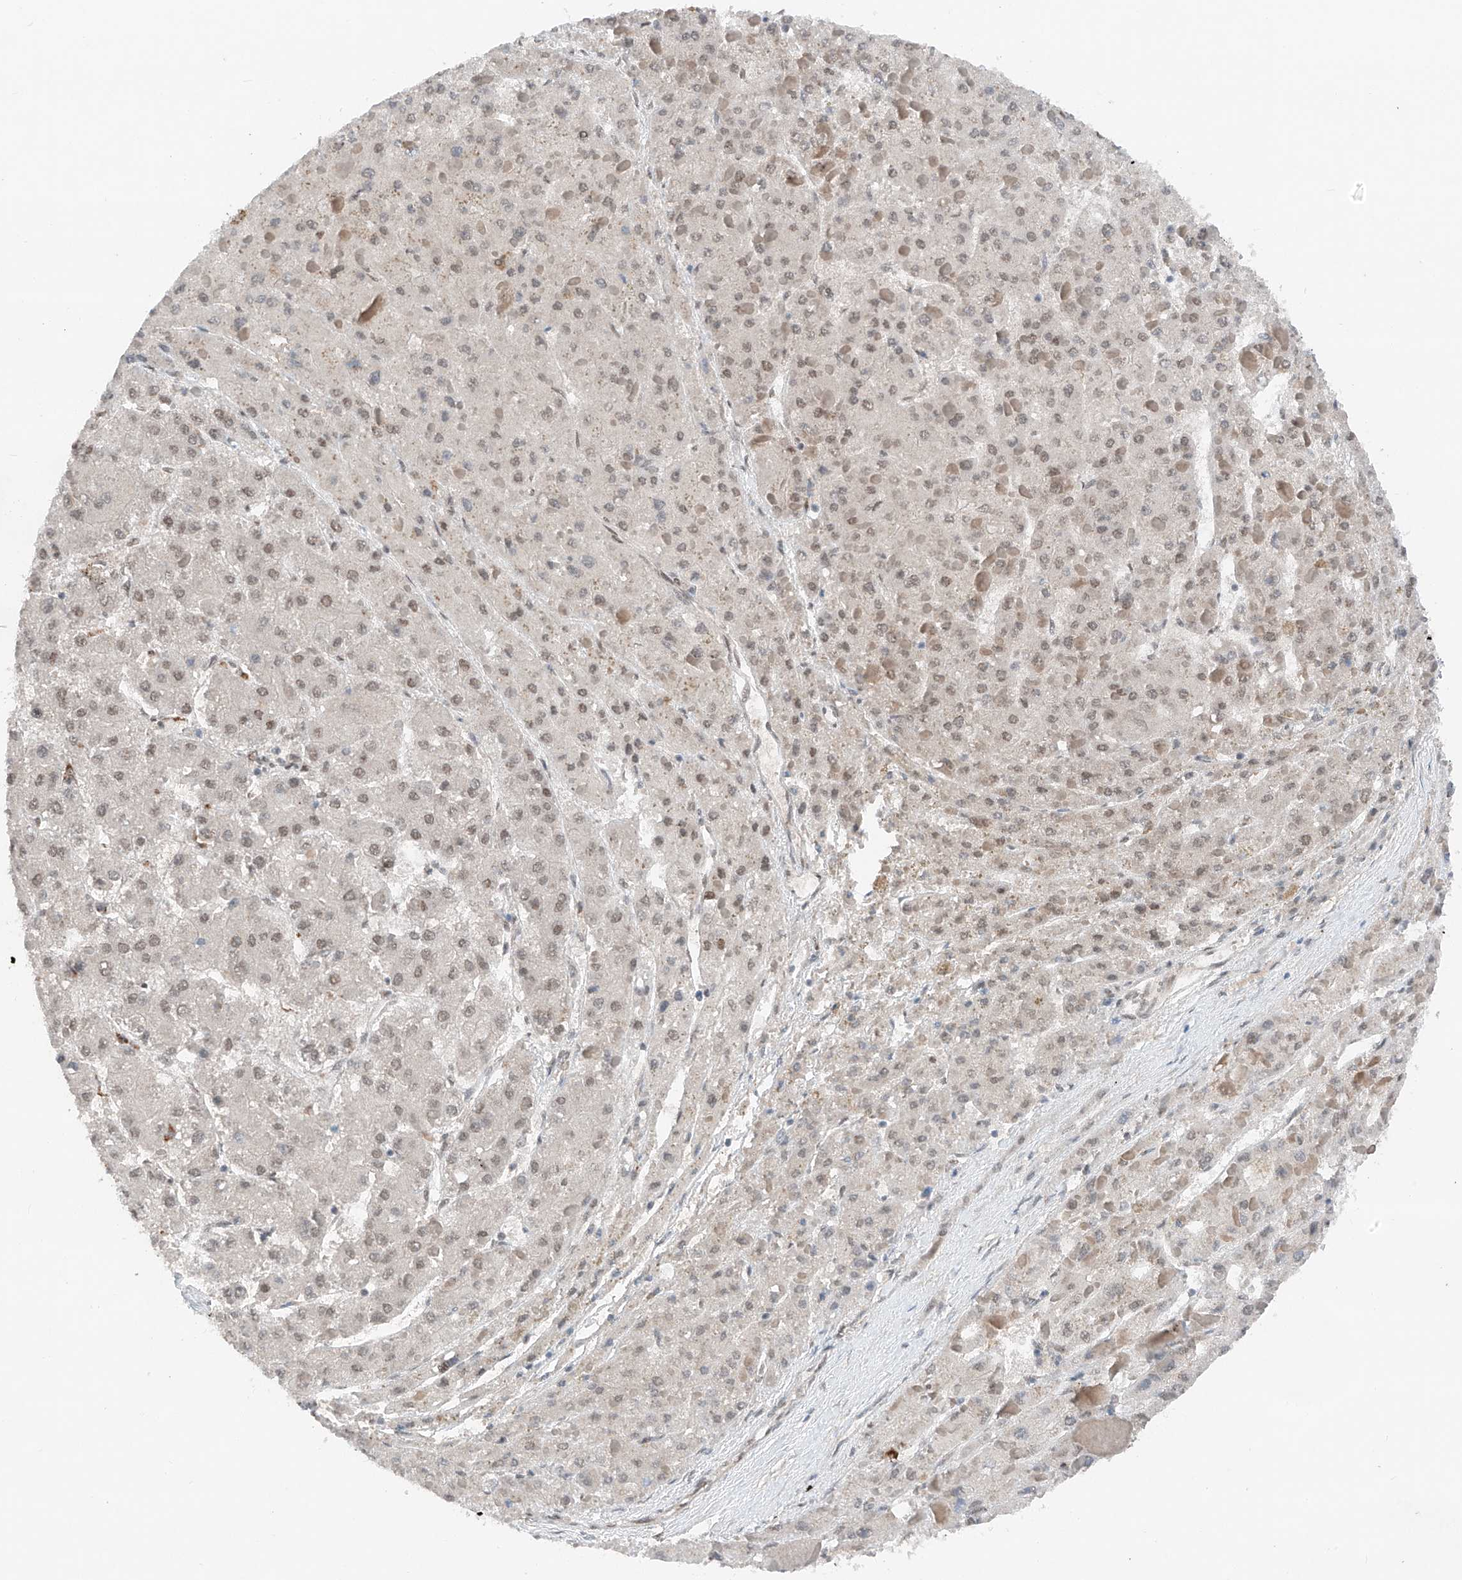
{"staining": {"intensity": "weak", "quantity": "25%-75%", "location": "nuclear"}, "tissue": "liver cancer", "cell_type": "Tumor cells", "image_type": "cancer", "snomed": [{"axis": "morphology", "description": "Carcinoma, Hepatocellular, NOS"}, {"axis": "topography", "description": "Liver"}], "caption": "Protein expression analysis of human liver cancer (hepatocellular carcinoma) reveals weak nuclear staining in approximately 25%-75% of tumor cells. (DAB (3,3'-diaminobenzidine) IHC, brown staining for protein, blue staining for nuclei).", "gene": "TBX4", "patient": {"sex": "female", "age": 73}}